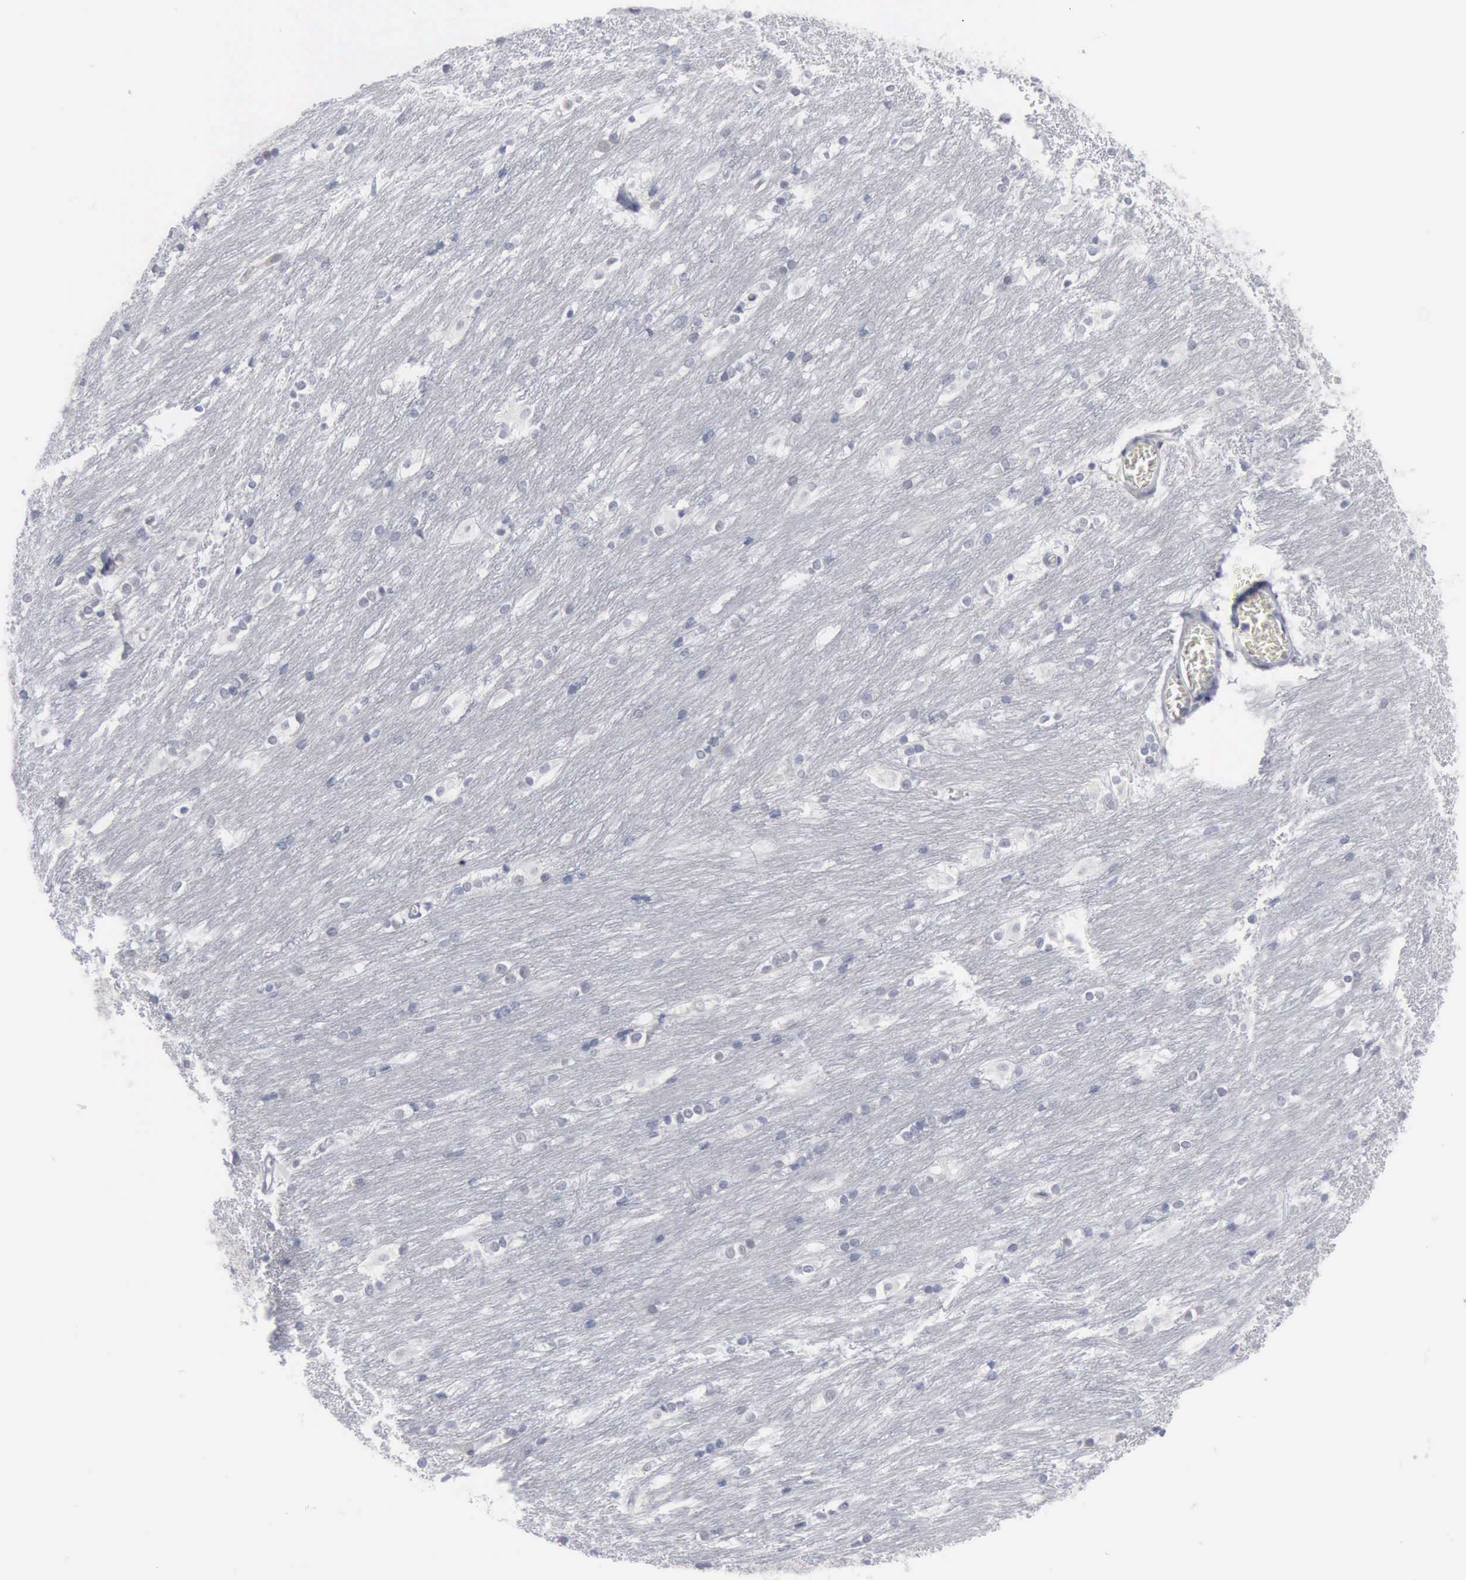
{"staining": {"intensity": "negative", "quantity": "none", "location": "none"}, "tissue": "caudate", "cell_type": "Glial cells", "image_type": "normal", "snomed": [{"axis": "morphology", "description": "Normal tissue, NOS"}, {"axis": "topography", "description": "Lateral ventricle wall"}], "caption": "IHC micrograph of unremarkable caudate stained for a protein (brown), which displays no expression in glial cells. (Immunohistochemistry (ihc), brightfield microscopy, high magnification).", "gene": "MCM5", "patient": {"sex": "female", "age": 19}}